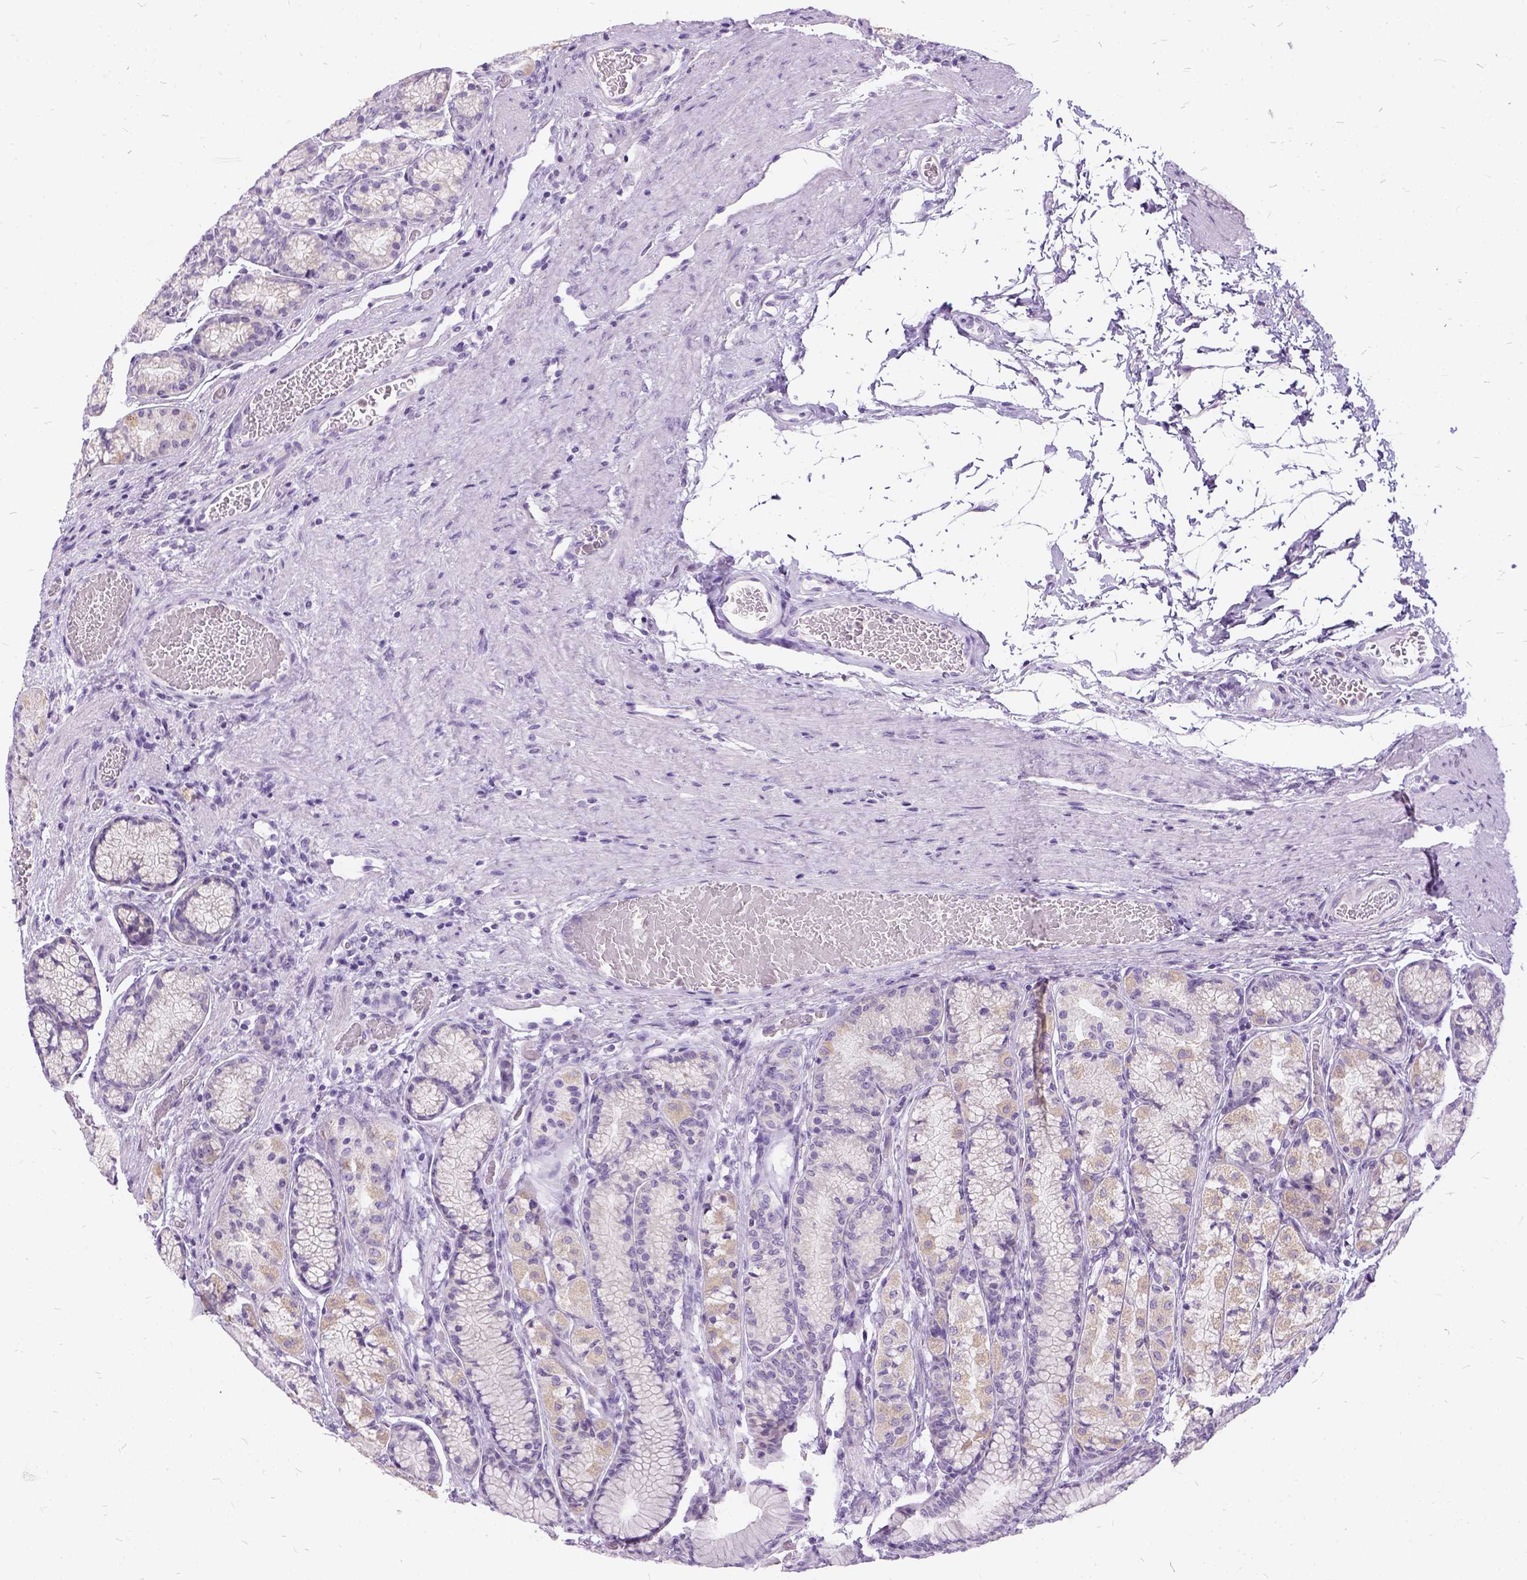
{"staining": {"intensity": "weak", "quantity": "25%-75%", "location": "cytoplasmic/membranous"}, "tissue": "stomach", "cell_type": "Glandular cells", "image_type": "normal", "snomed": [{"axis": "morphology", "description": "Normal tissue, NOS"}, {"axis": "morphology", "description": "Adenocarcinoma, NOS"}, {"axis": "morphology", "description": "Adenocarcinoma, High grade"}, {"axis": "topography", "description": "Stomach, upper"}, {"axis": "topography", "description": "Stomach"}], "caption": "Weak cytoplasmic/membranous protein expression is identified in approximately 25%-75% of glandular cells in stomach. (DAB IHC, brown staining for protein, blue staining for nuclei).", "gene": "FDX1", "patient": {"sex": "female", "age": 65}}